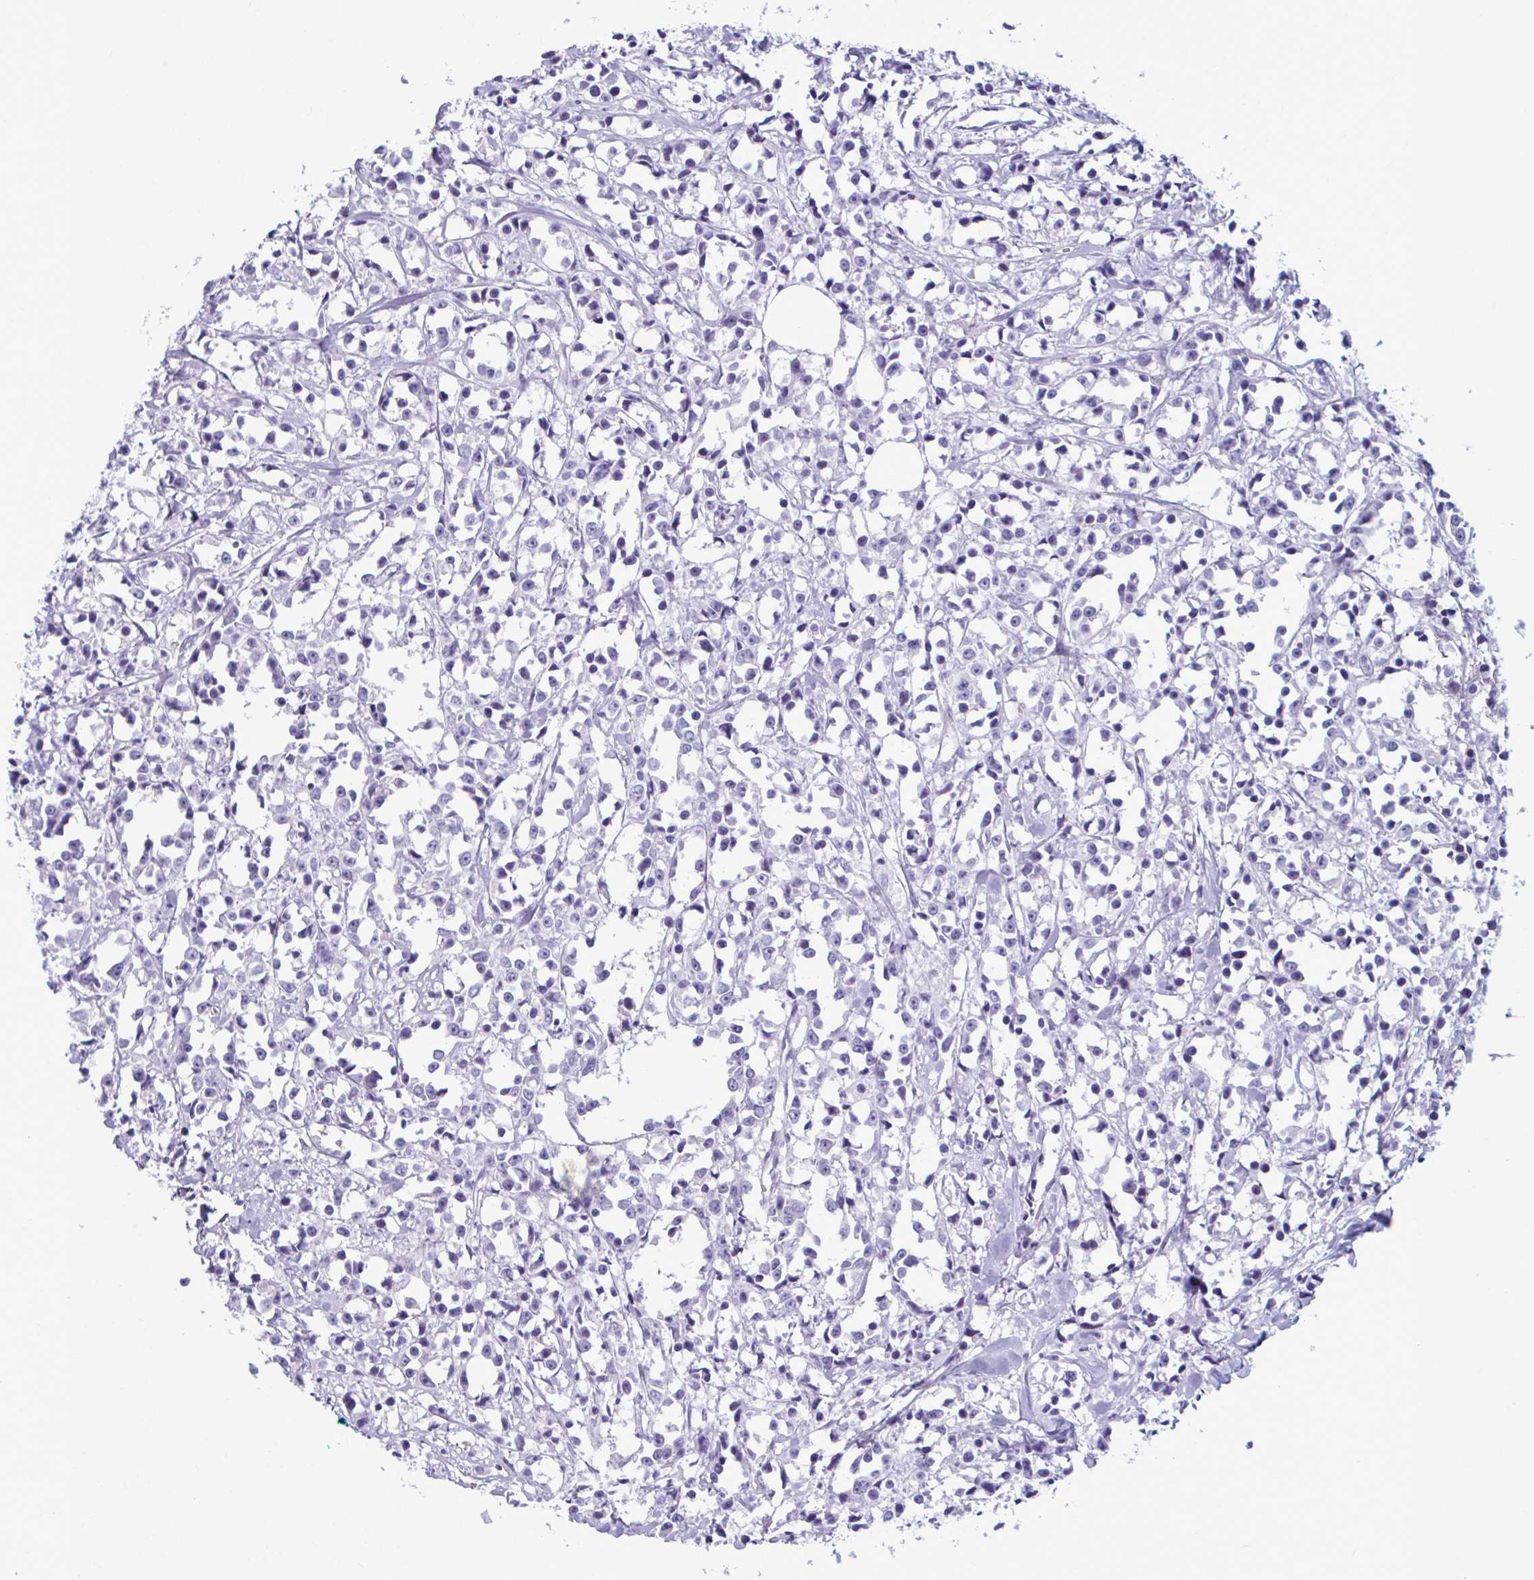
{"staining": {"intensity": "negative", "quantity": "none", "location": "none"}, "tissue": "breast cancer", "cell_type": "Tumor cells", "image_type": "cancer", "snomed": [{"axis": "morphology", "description": "Duct carcinoma"}, {"axis": "topography", "description": "Breast"}], "caption": "This is an immunohistochemistry photomicrograph of human breast cancer. There is no positivity in tumor cells.", "gene": "C12orf71", "patient": {"sex": "female", "age": 80}}